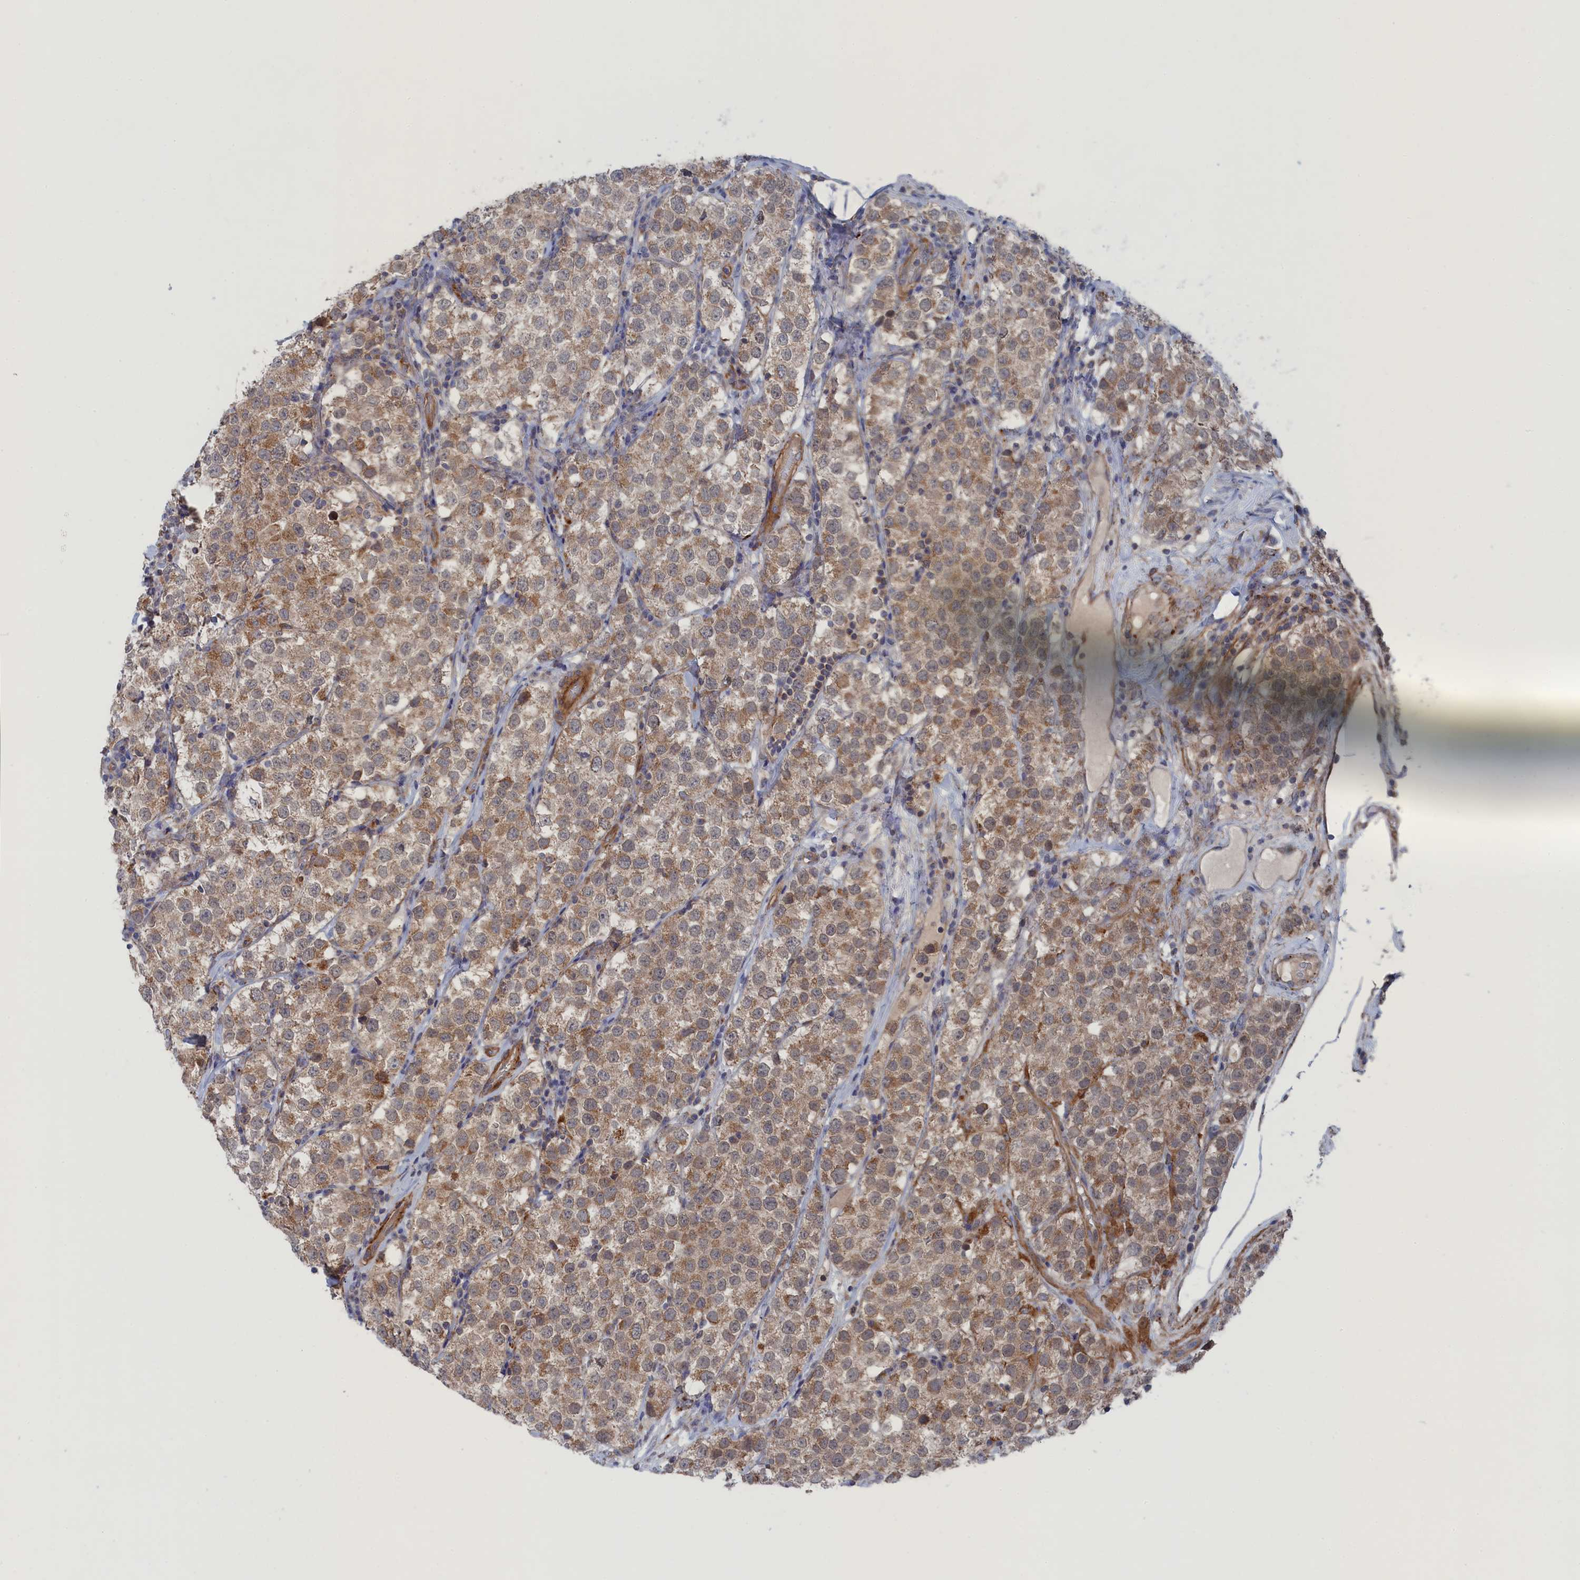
{"staining": {"intensity": "moderate", "quantity": ">75%", "location": "cytoplasmic/membranous"}, "tissue": "testis cancer", "cell_type": "Tumor cells", "image_type": "cancer", "snomed": [{"axis": "morphology", "description": "Seminoma, NOS"}, {"axis": "topography", "description": "Testis"}], "caption": "Tumor cells demonstrate moderate cytoplasmic/membranous staining in approximately >75% of cells in testis seminoma.", "gene": "FILIP1L", "patient": {"sex": "male", "age": 34}}